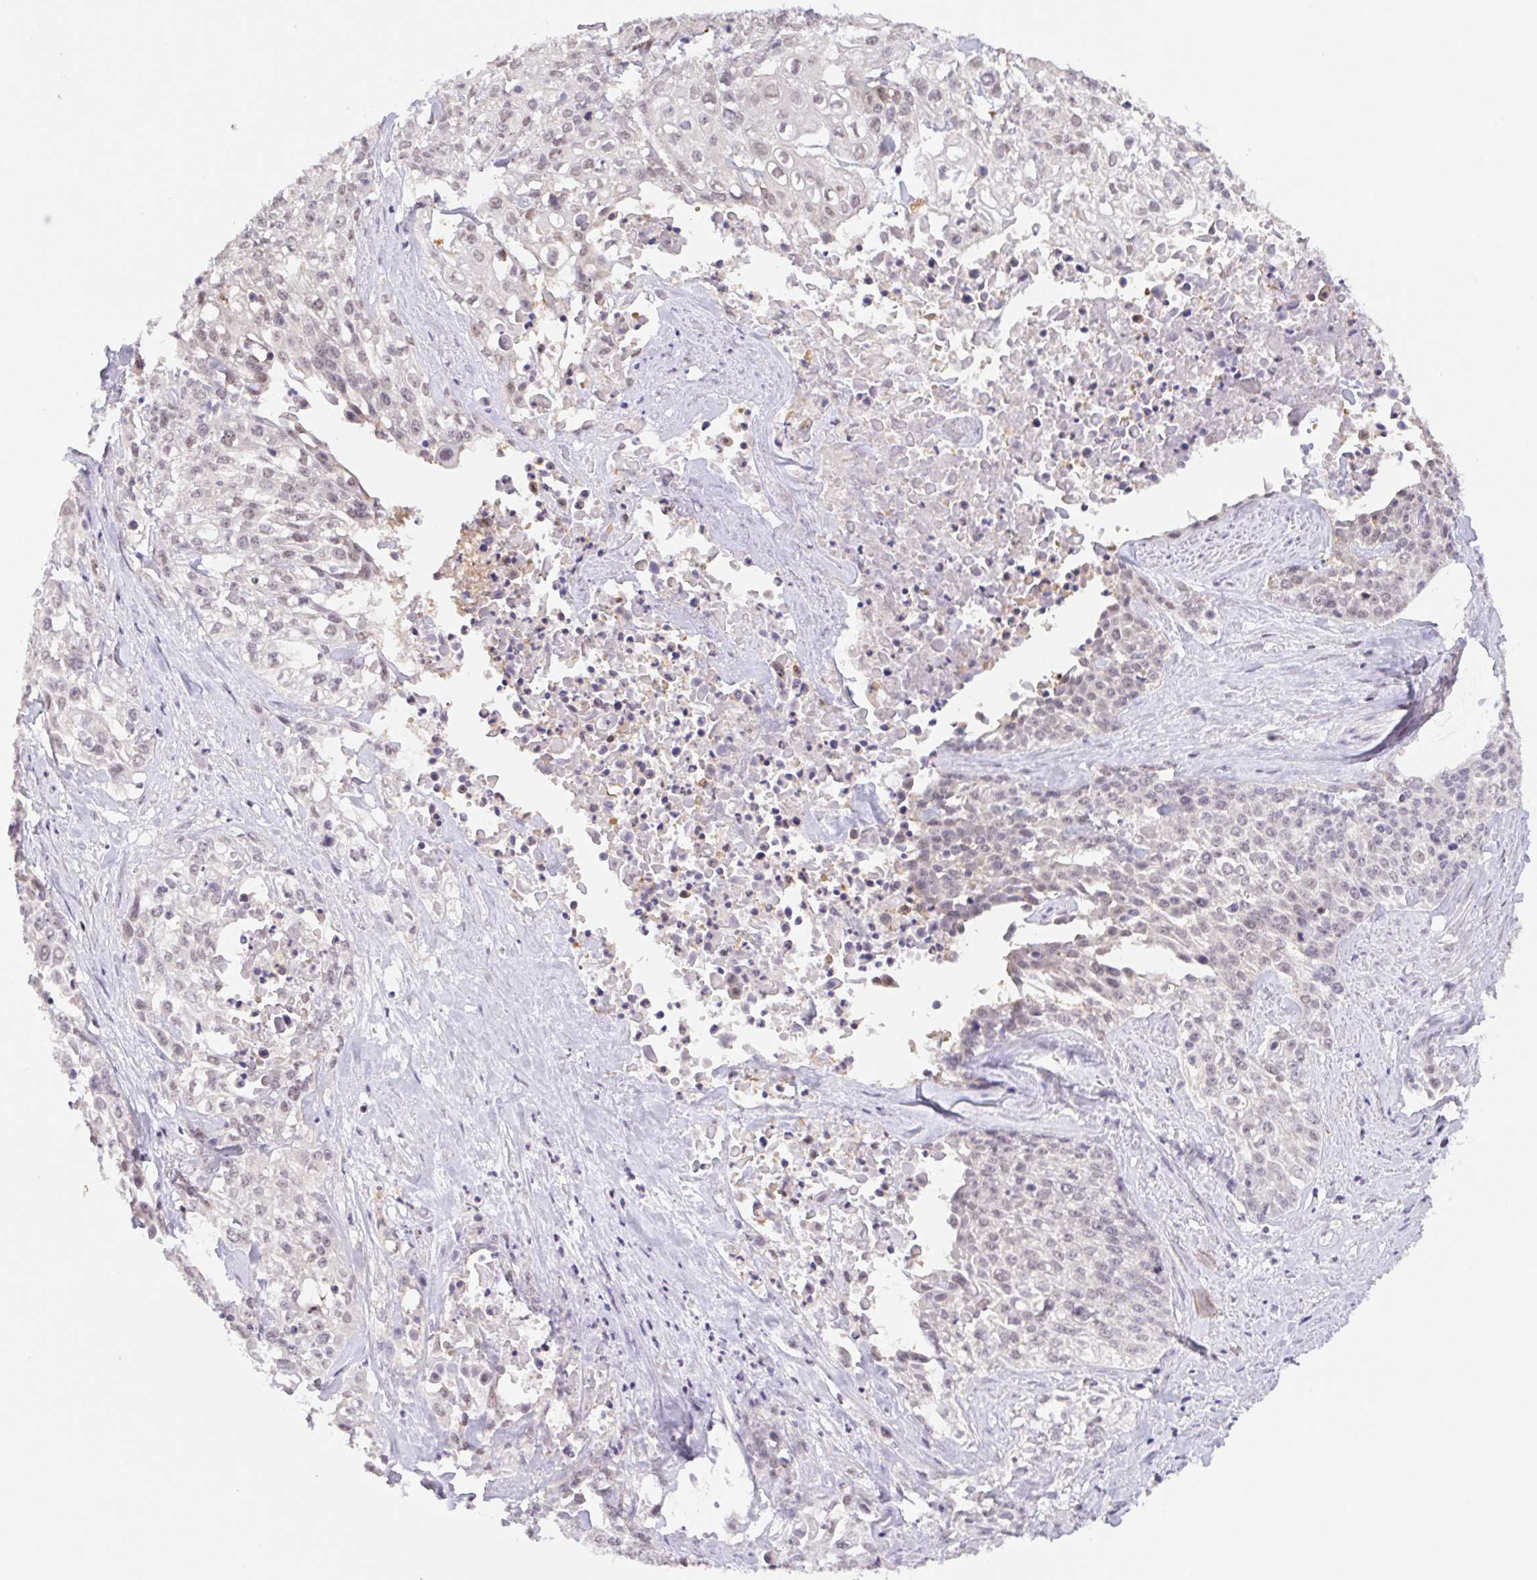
{"staining": {"intensity": "negative", "quantity": "none", "location": "none"}, "tissue": "cervical cancer", "cell_type": "Tumor cells", "image_type": "cancer", "snomed": [{"axis": "morphology", "description": "Squamous cell carcinoma, NOS"}, {"axis": "topography", "description": "Cervix"}], "caption": "This is an immunohistochemistry photomicrograph of cervical cancer. There is no positivity in tumor cells.", "gene": "L3MBTL4", "patient": {"sex": "female", "age": 39}}